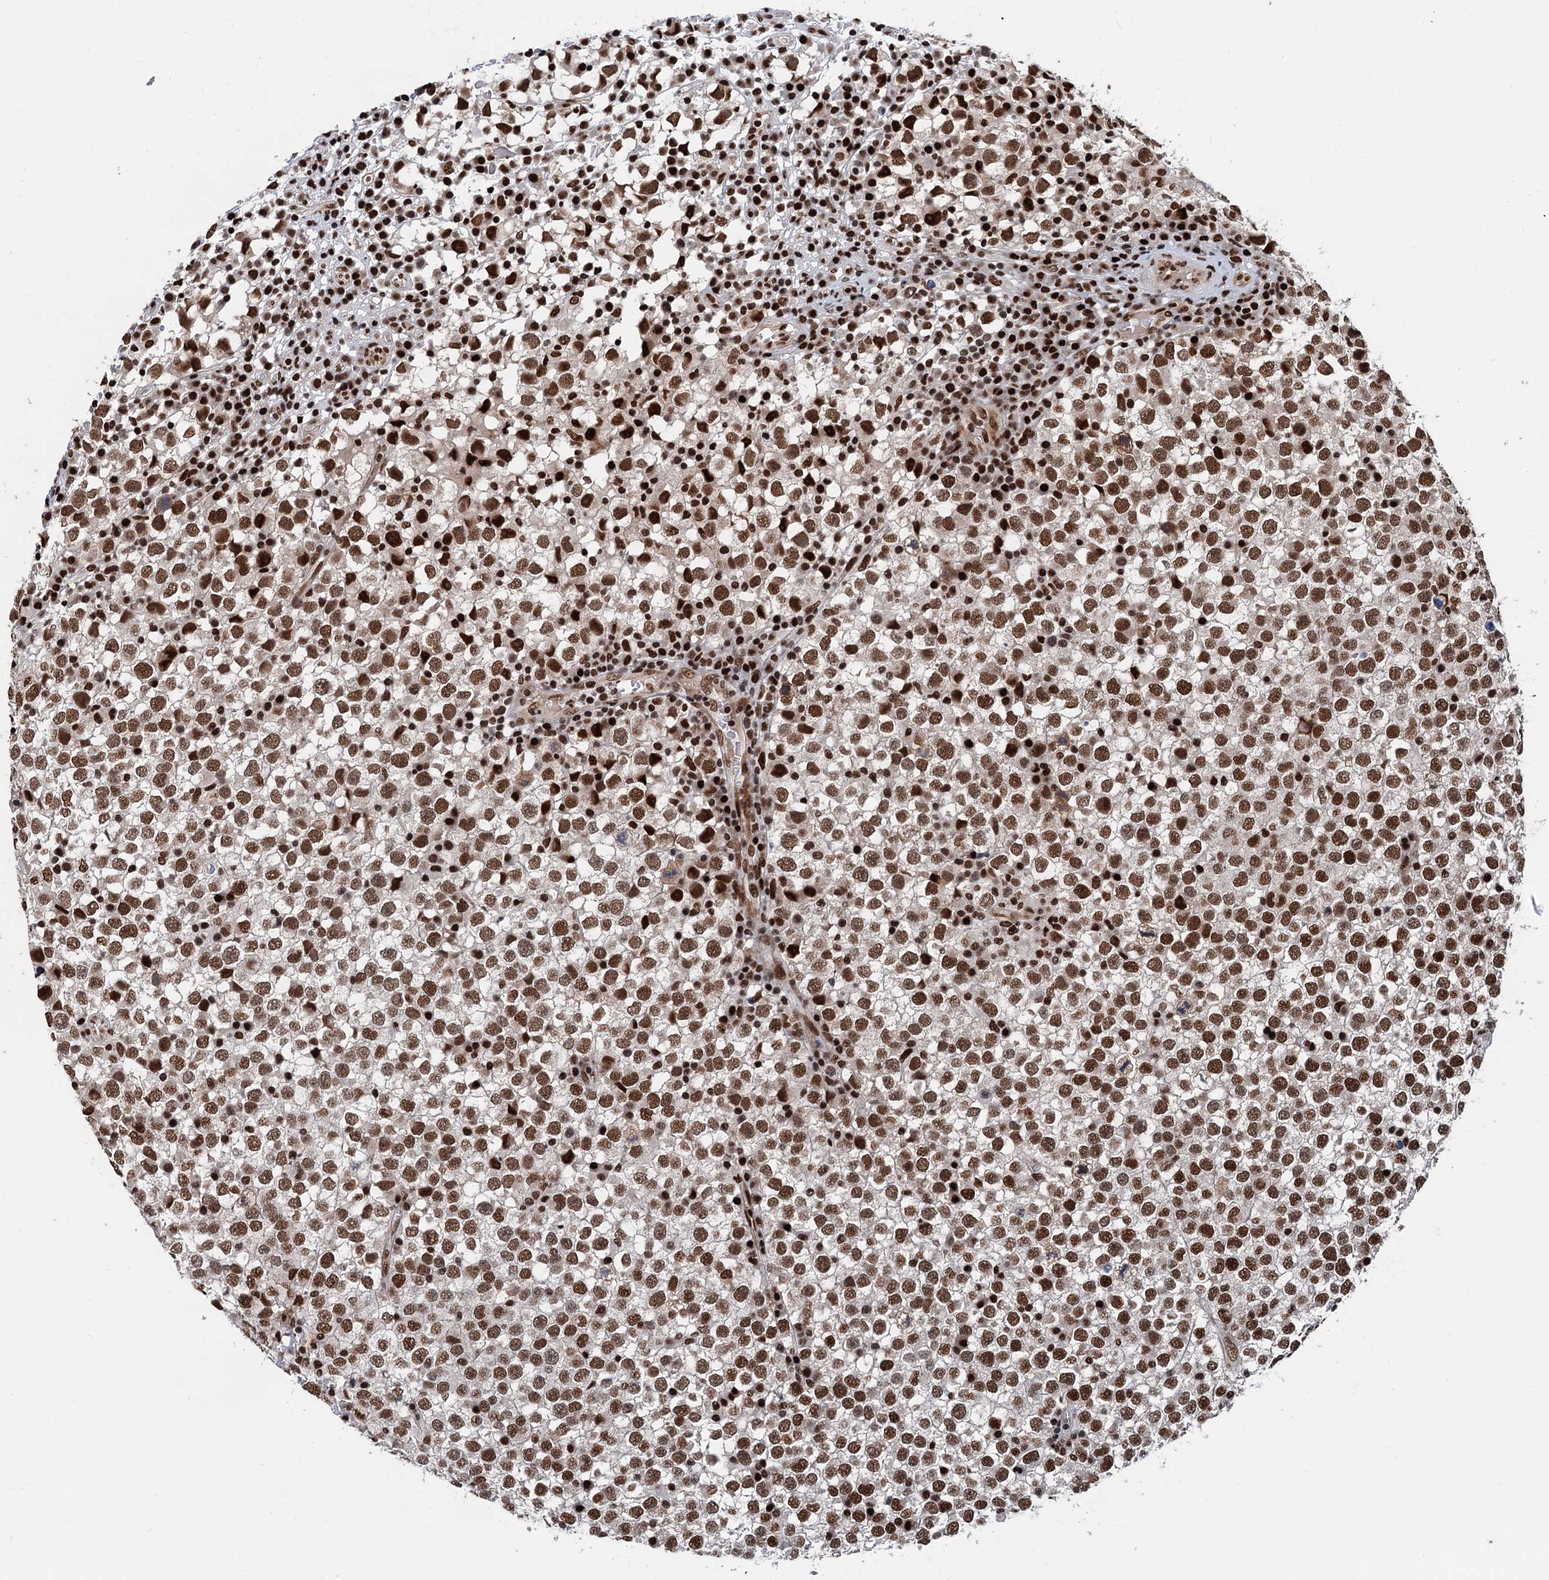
{"staining": {"intensity": "moderate", "quantity": ">75%", "location": "nuclear"}, "tissue": "testis cancer", "cell_type": "Tumor cells", "image_type": "cancer", "snomed": [{"axis": "morphology", "description": "Seminoma, NOS"}, {"axis": "topography", "description": "Testis"}], "caption": "Immunohistochemistry staining of testis cancer, which shows medium levels of moderate nuclear expression in about >75% of tumor cells indicating moderate nuclear protein expression. The staining was performed using DAB (3,3'-diaminobenzidine) (brown) for protein detection and nuclei were counterstained in hematoxylin (blue).", "gene": "PPP4R1", "patient": {"sex": "male", "age": 65}}